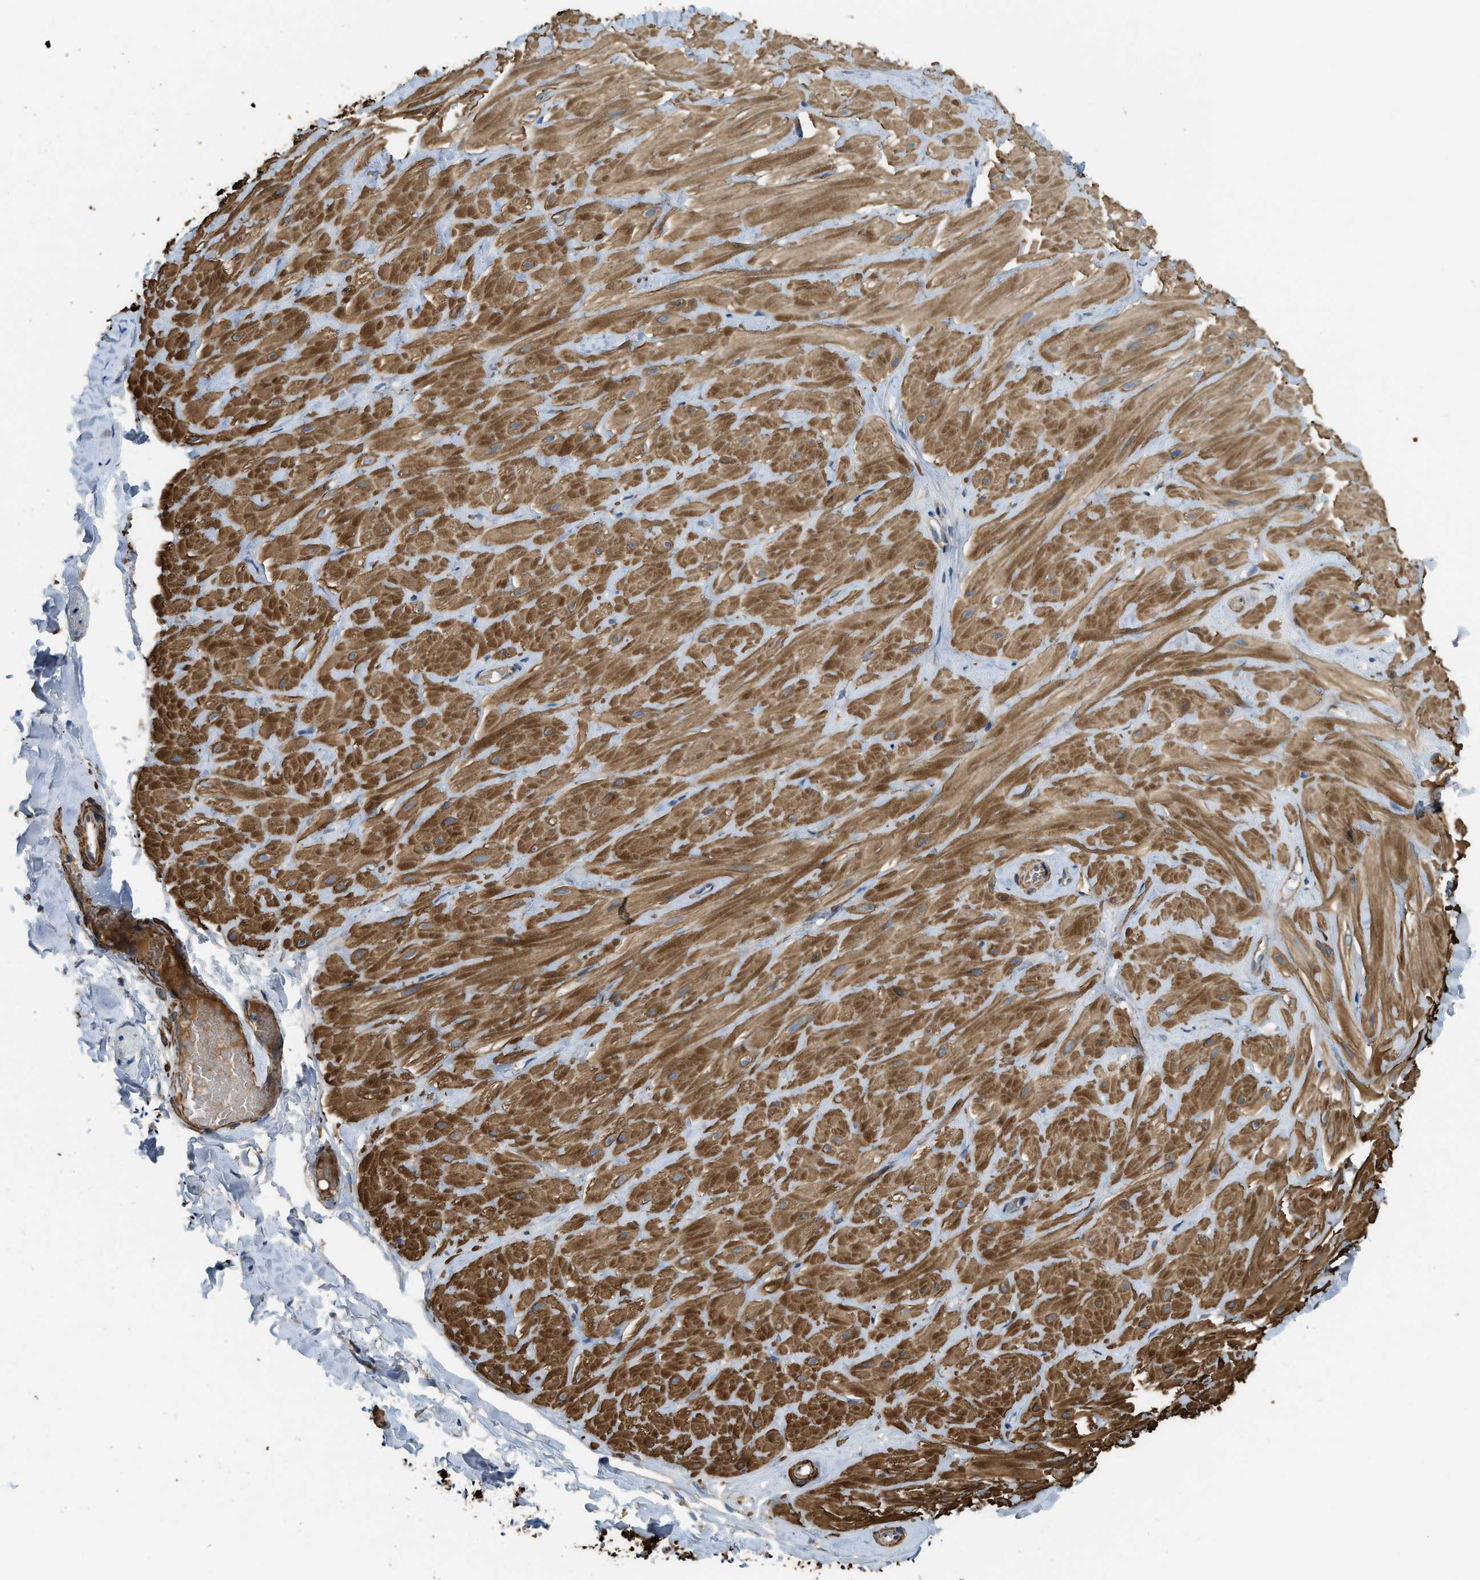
{"staining": {"intensity": "negative", "quantity": "none", "location": "none"}, "tissue": "adipose tissue", "cell_type": "Adipocytes", "image_type": "normal", "snomed": [{"axis": "morphology", "description": "Normal tissue, NOS"}, {"axis": "topography", "description": "Adipose tissue"}, {"axis": "topography", "description": "Vascular tissue"}, {"axis": "topography", "description": "Peripheral nerve tissue"}], "caption": "Adipocytes show no significant protein staining in unremarkable adipose tissue.", "gene": "BMPR1A", "patient": {"sex": "male", "age": 25}}